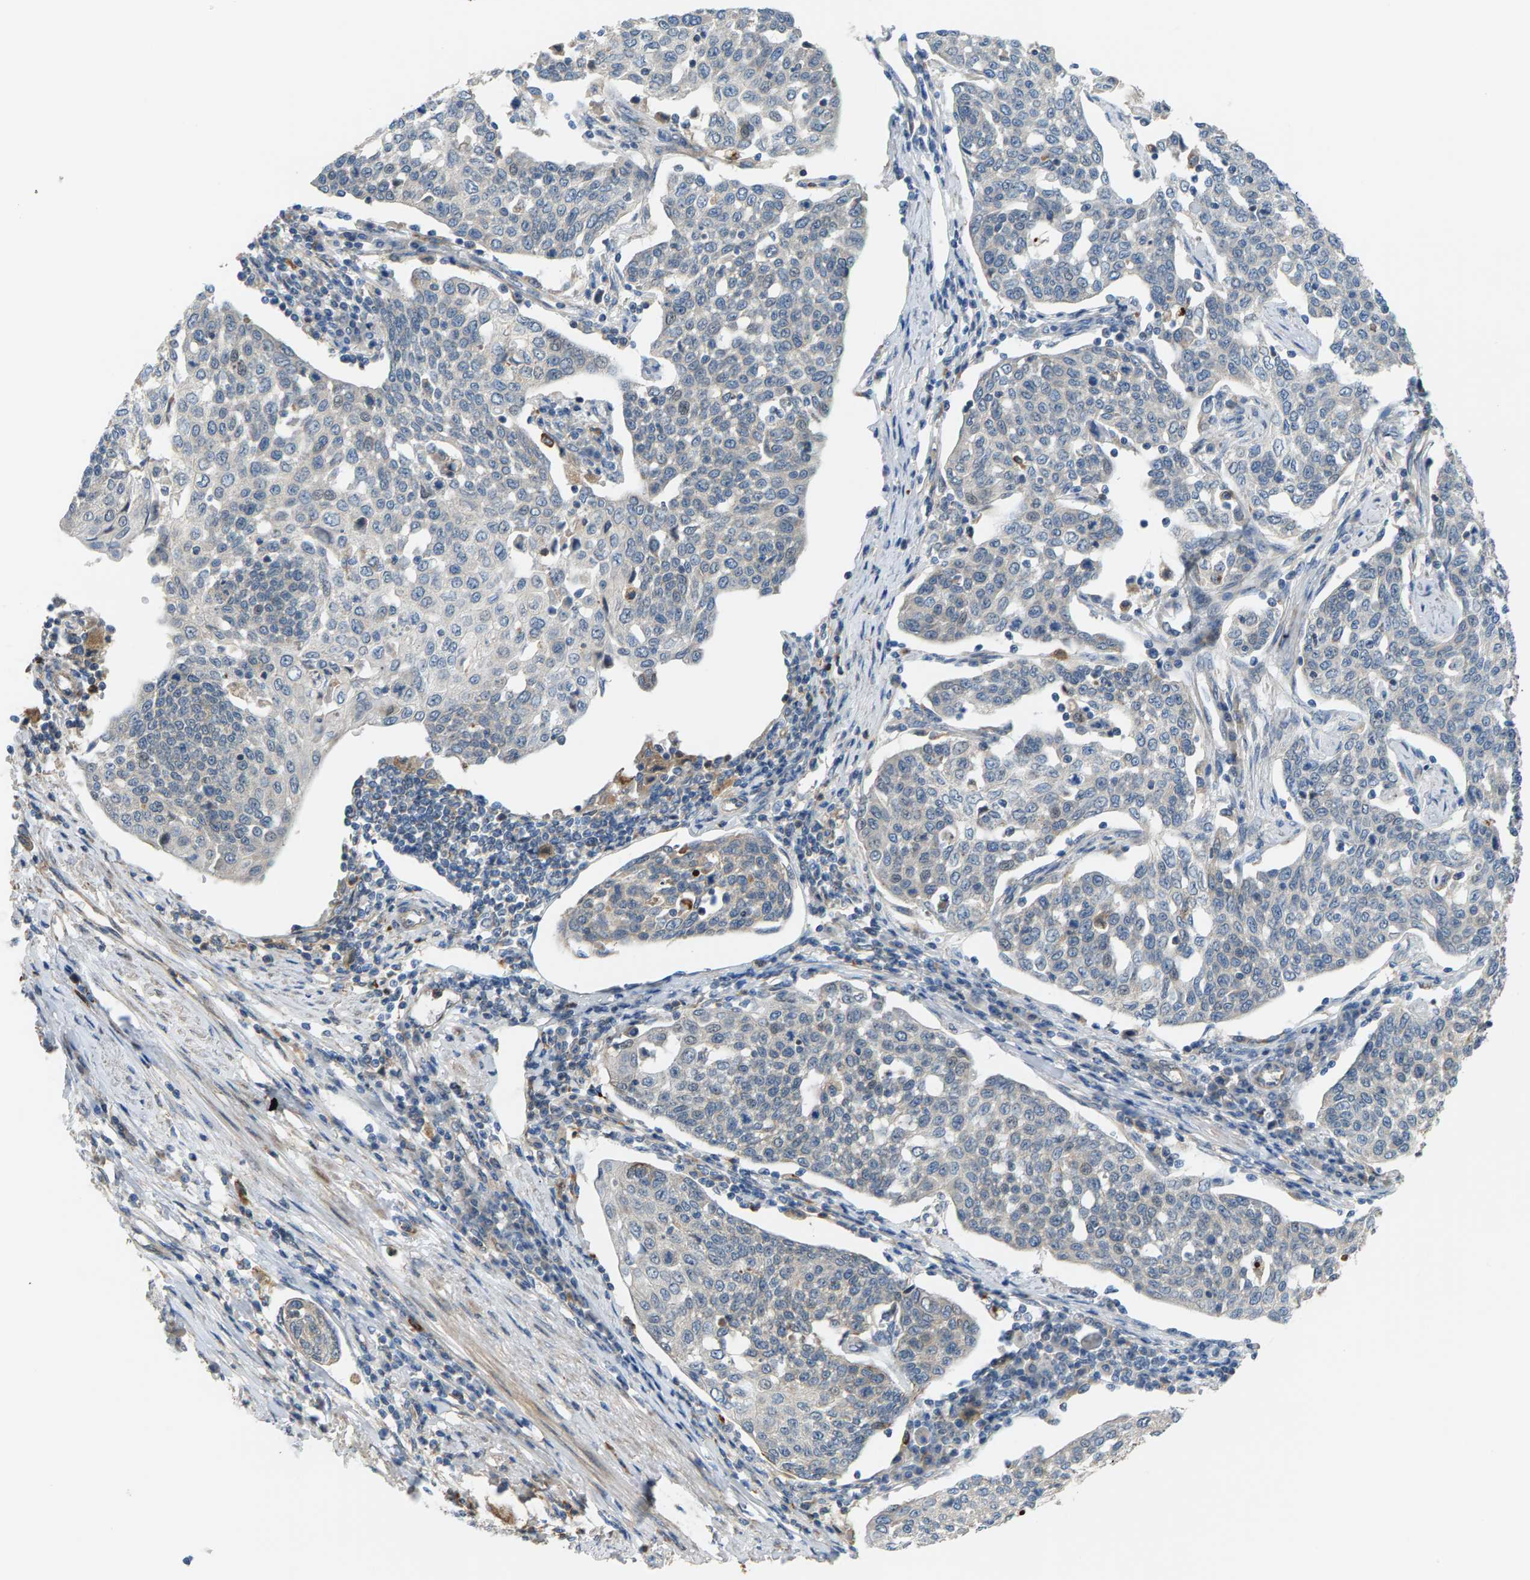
{"staining": {"intensity": "negative", "quantity": "none", "location": "none"}, "tissue": "cervical cancer", "cell_type": "Tumor cells", "image_type": "cancer", "snomed": [{"axis": "morphology", "description": "Squamous cell carcinoma, NOS"}, {"axis": "topography", "description": "Cervix"}], "caption": "Histopathology image shows no protein positivity in tumor cells of squamous cell carcinoma (cervical) tissue.", "gene": "PDCL", "patient": {"sex": "female", "age": 34}}